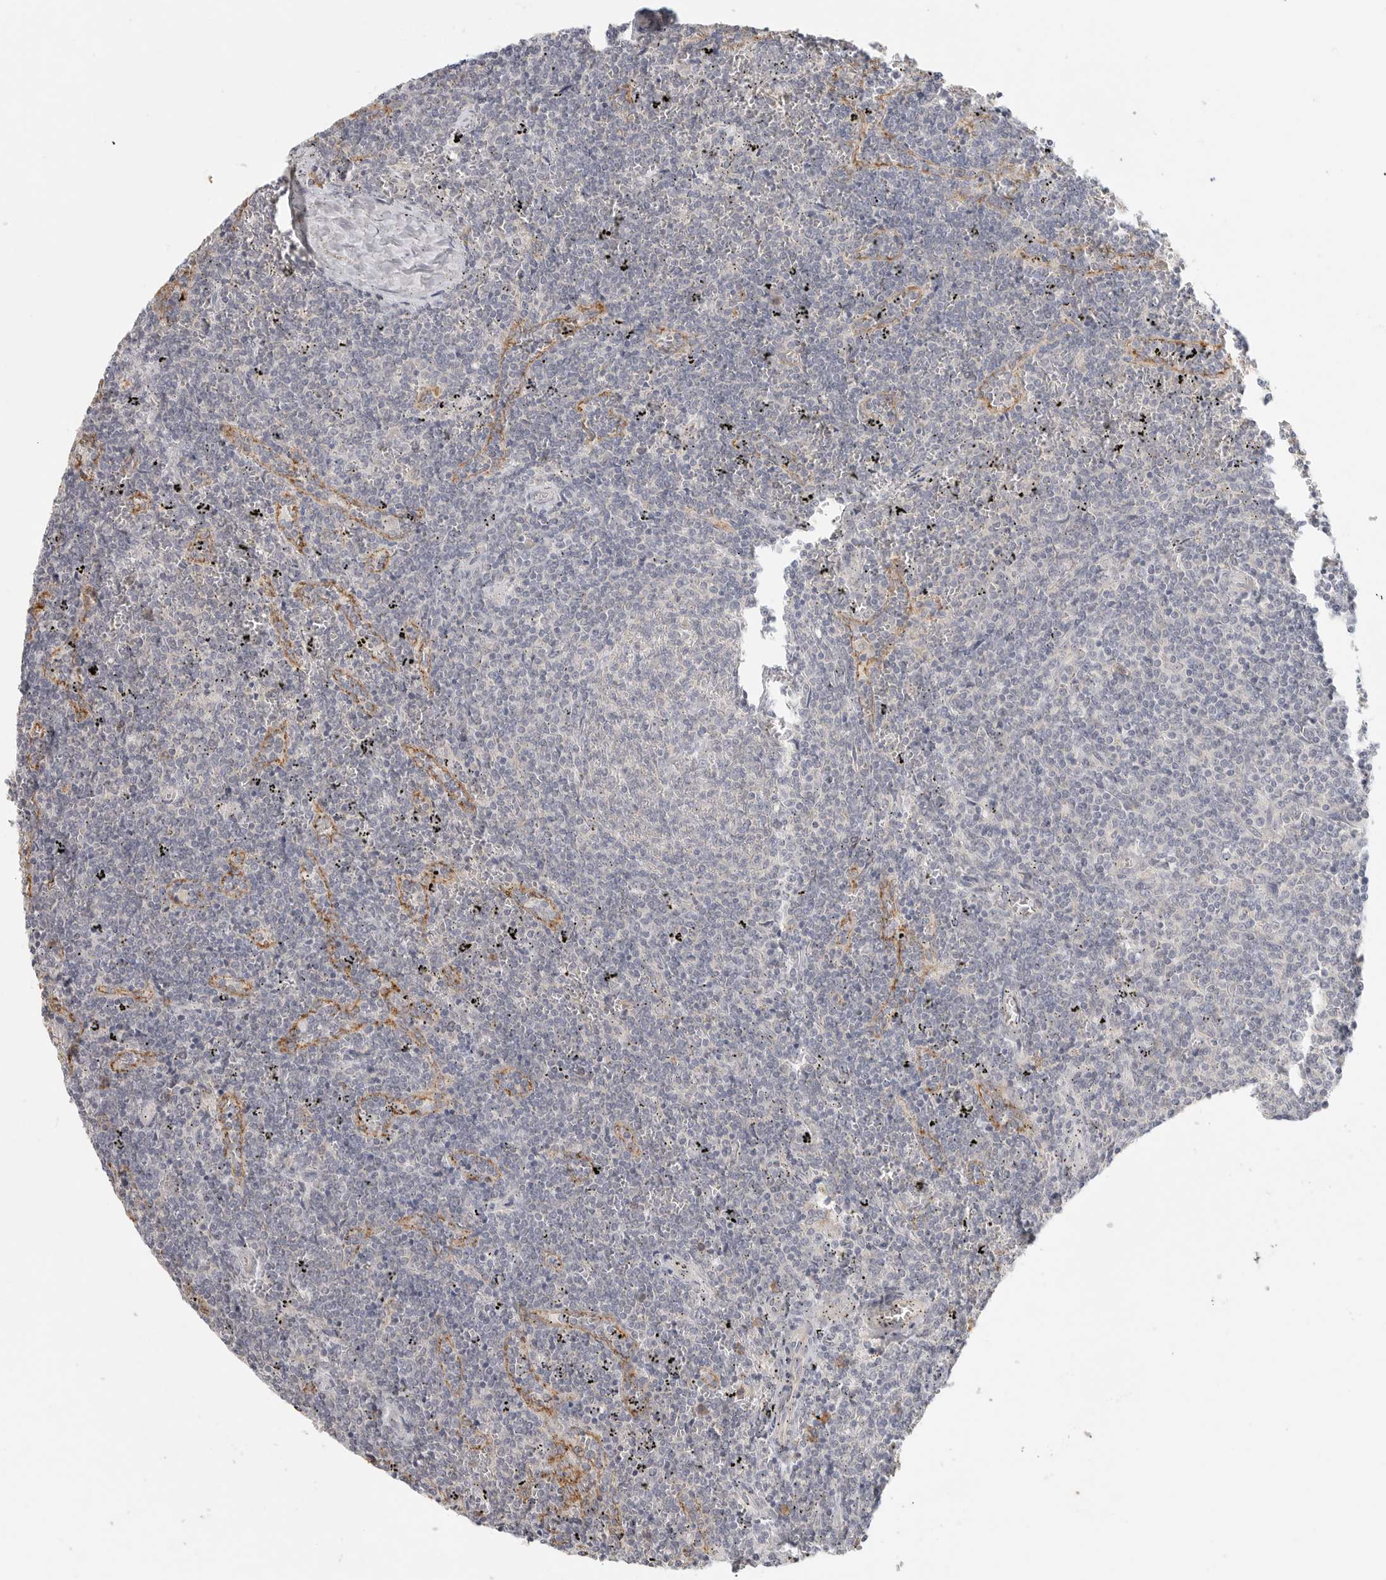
{"staining": {"intensity": "negative", "quantity": "none", "location": "none"}, "tissue": "lymphoma", "cell_type": "Tumor cells", "image_type": "cancer", "snomed": [{"axis": "morphology", "description": "Malignant lymphoma, non-Hodgkin's type, Low grade"}, {"axis": "topography", "description": "Spleen"}], "caption": "DAB immunohistochemical staining of low-grade malignant lymphoma, non-Hodgkin's type reveals no significant positivity in tumor cells.", "gene": "SLC25A36", "patient": {"sex": "female", "age": 50}}